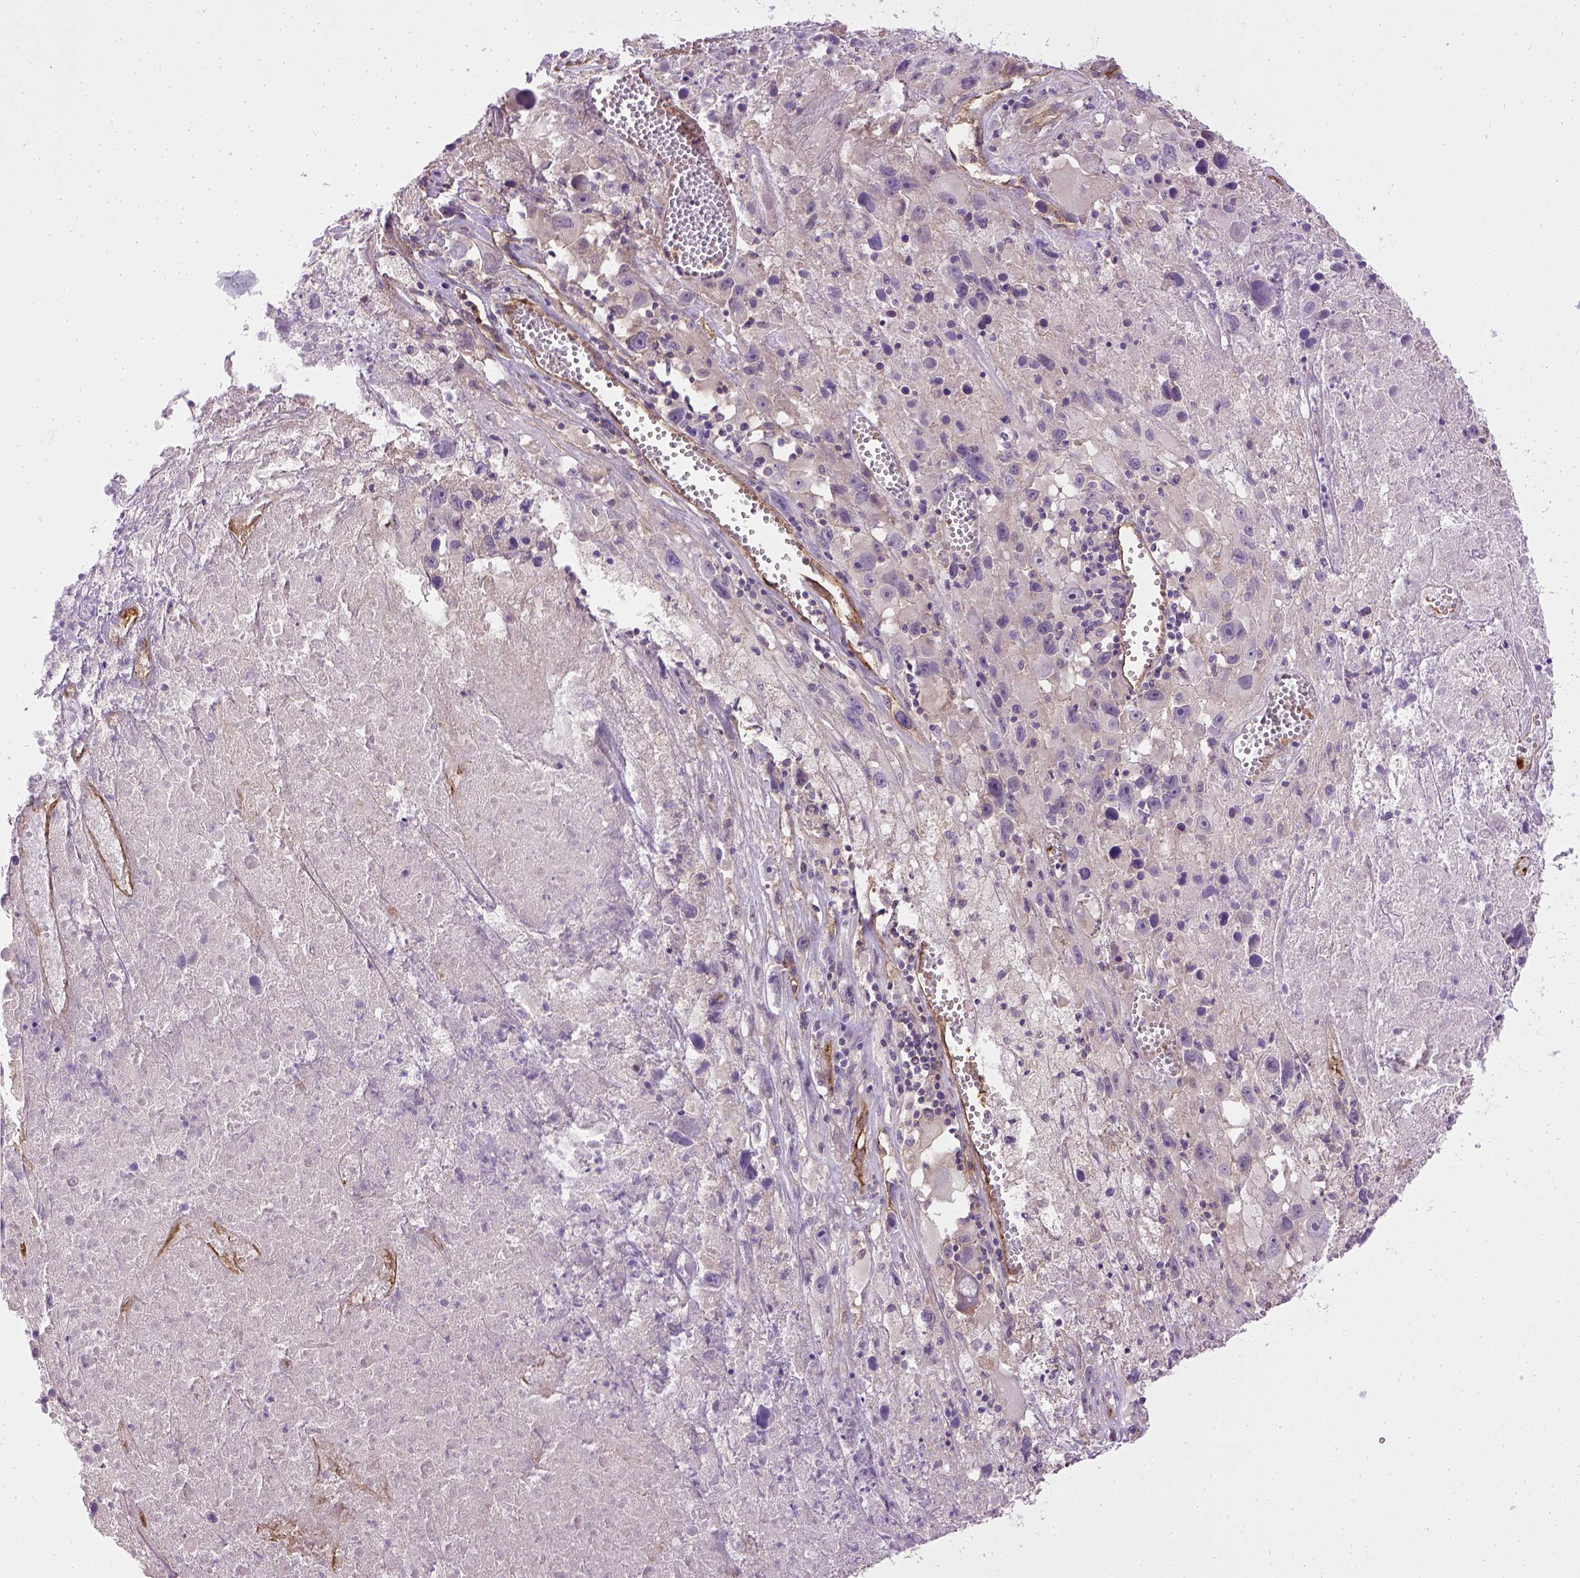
{"staining": {"intensity": "negative", "quantity": "none", "location": "none"}, "tissue": "melanoma", "cell_type": "Tumor cells", "image_type": "cancer", "snomed": [{"axis": "morphology", "description": "Malignant melanoma, Metastatic site"}, {"axis": "topography", "description": "Lymph node"}], "caption": "The IHC micrograph has no significant positivity in tumor cells of melanoma tissue.", "gene": "ENG", "patient": {"sex": "male", "age": 50}}